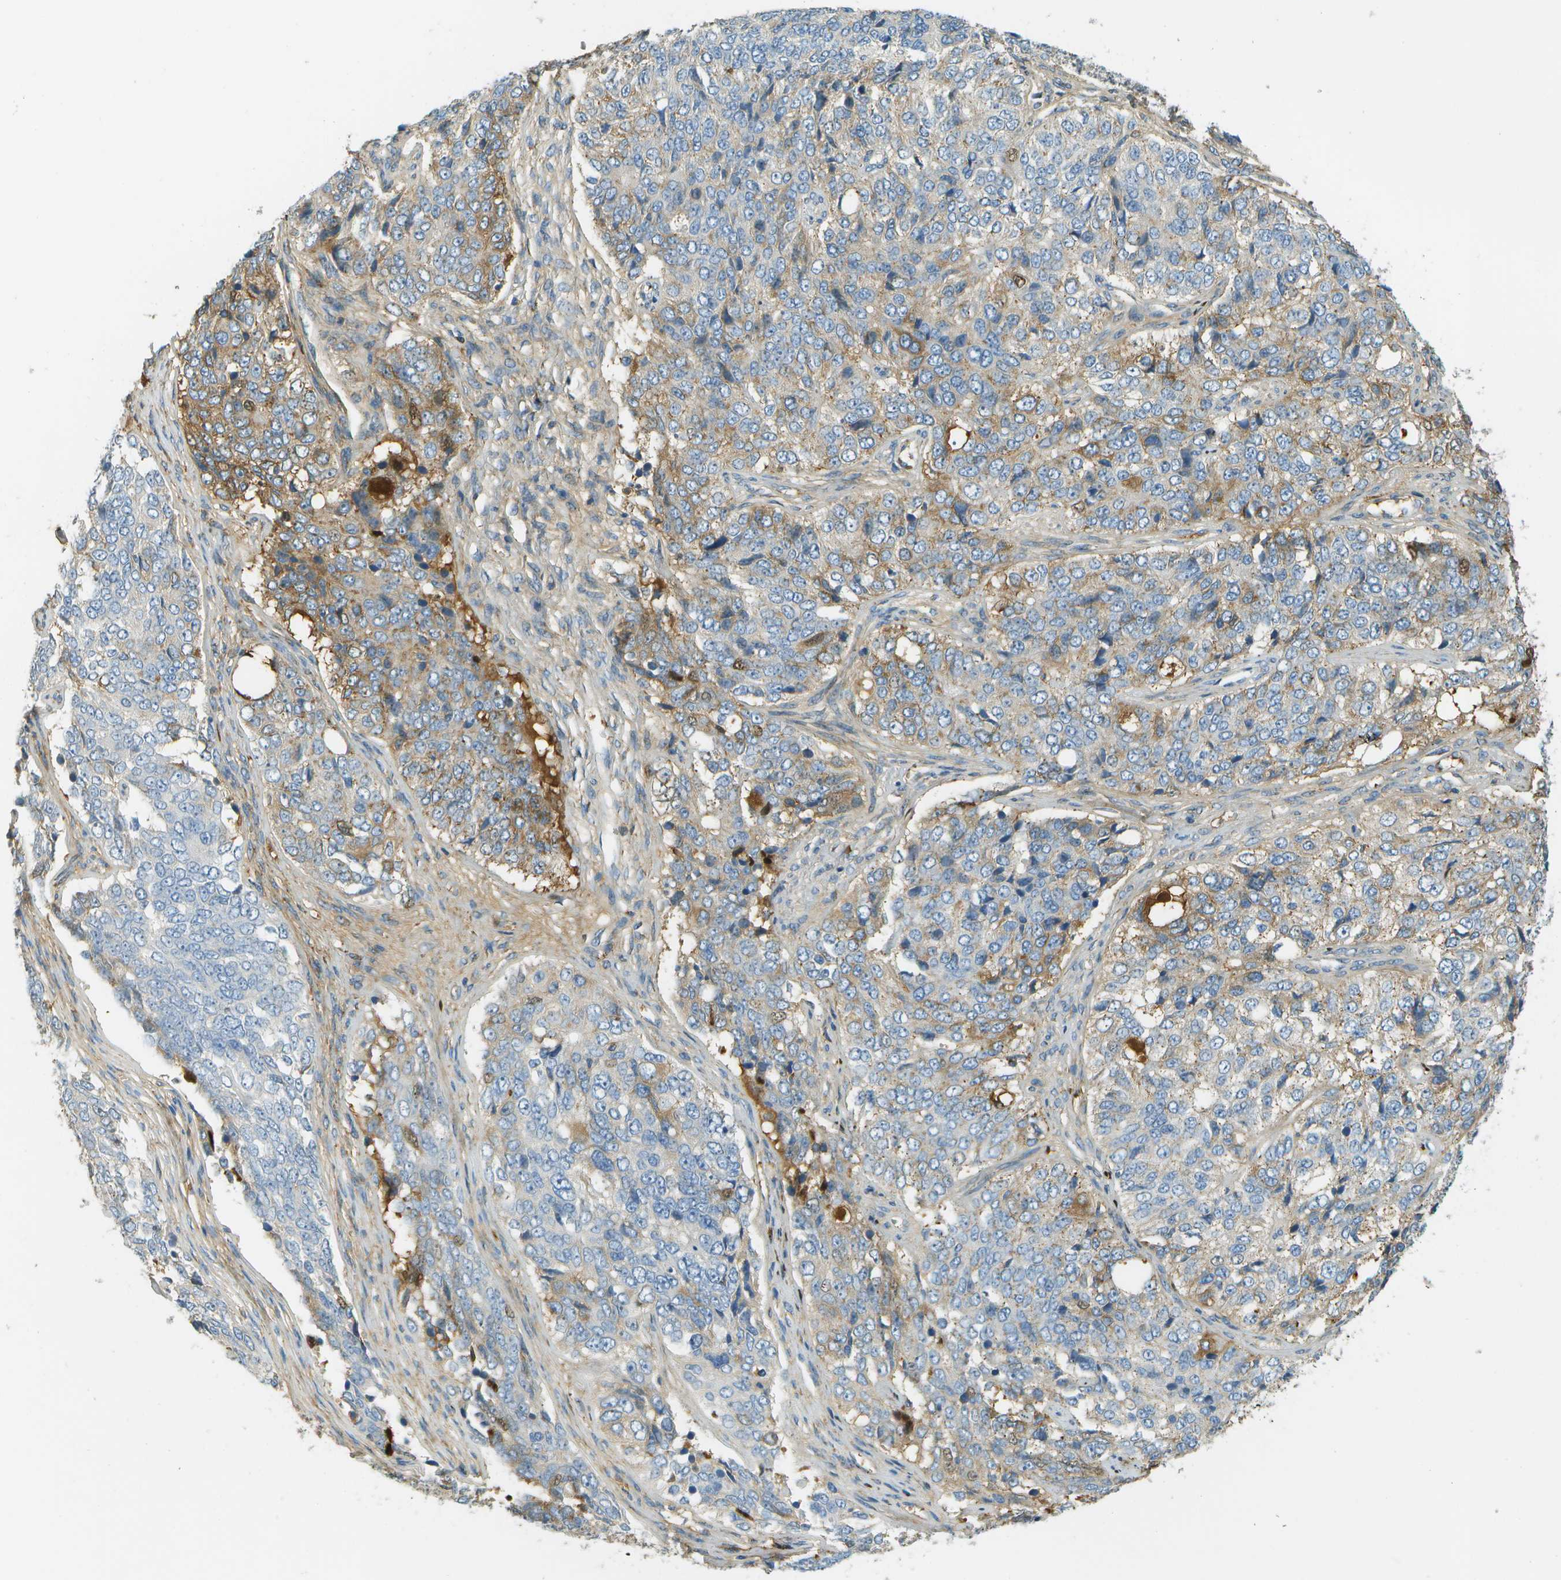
{"staining": {"intensity": "weak", "quantity": "<25%", "location": "cytoplasmic/membranous"}, "tissue": "ovarian cancer", "cell_type": "Tumor cells", "image_type": "cancer", "snomed": [{"axis": "morphology", "description": "Carcinoma, endometroid"}, {"axis": "topography", "description": "Ovary"}], "caption": "Immunohistochemistry histopathology image of neoplastic tissue: ovarian endometroid carcinoma stained with DAB (3,3'-diaminobenzidine) shows no significant protein staining in tumor cells. (DAB IHC with hematoxylin counter stain).", "gene": "DCN", "patient": {"sex": "female", "age": 51}}